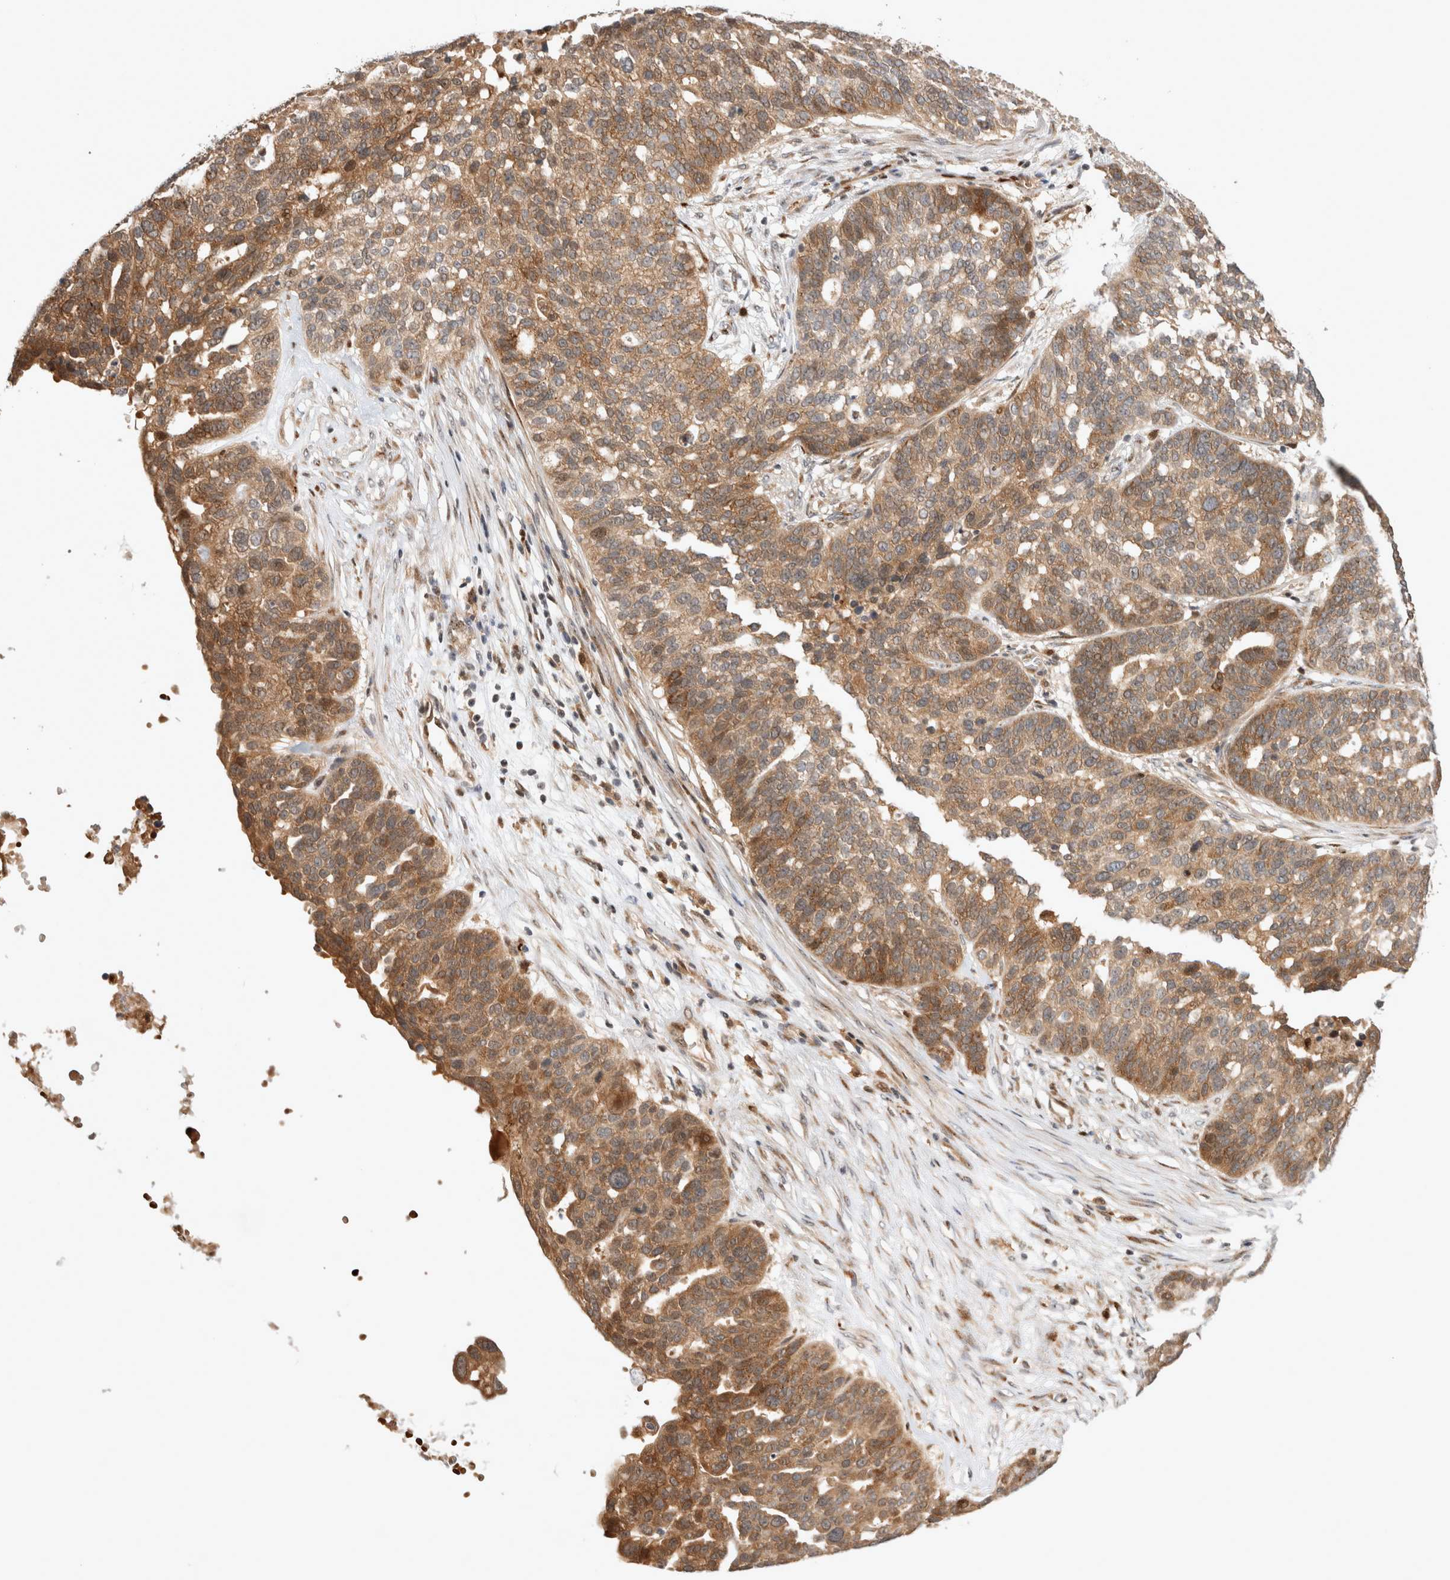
{"staining": {"intensity": "moderate", "quantity": ">75%", "location": "cytoplasmic/membranous"}, "tissue": "ovarian cancer", "cell_type": "Tumor cells", "image_type": "cancer", "snomed": [{"axis": "morphology", "description": "Cystadenocarcinoma, serous, NOS"}, {"axis": "topography", "description": "Ovary"}], "caption": "This histopathology image reveals IHC staining of human ovarian cancer (serous cystadenocarcinoma), with medium moderate cytoplasmic/membranous positivity in approximately >75% of tumor cells.", "gene": "OTUD6B", "patient": {"sex": "female", "age": 59}}